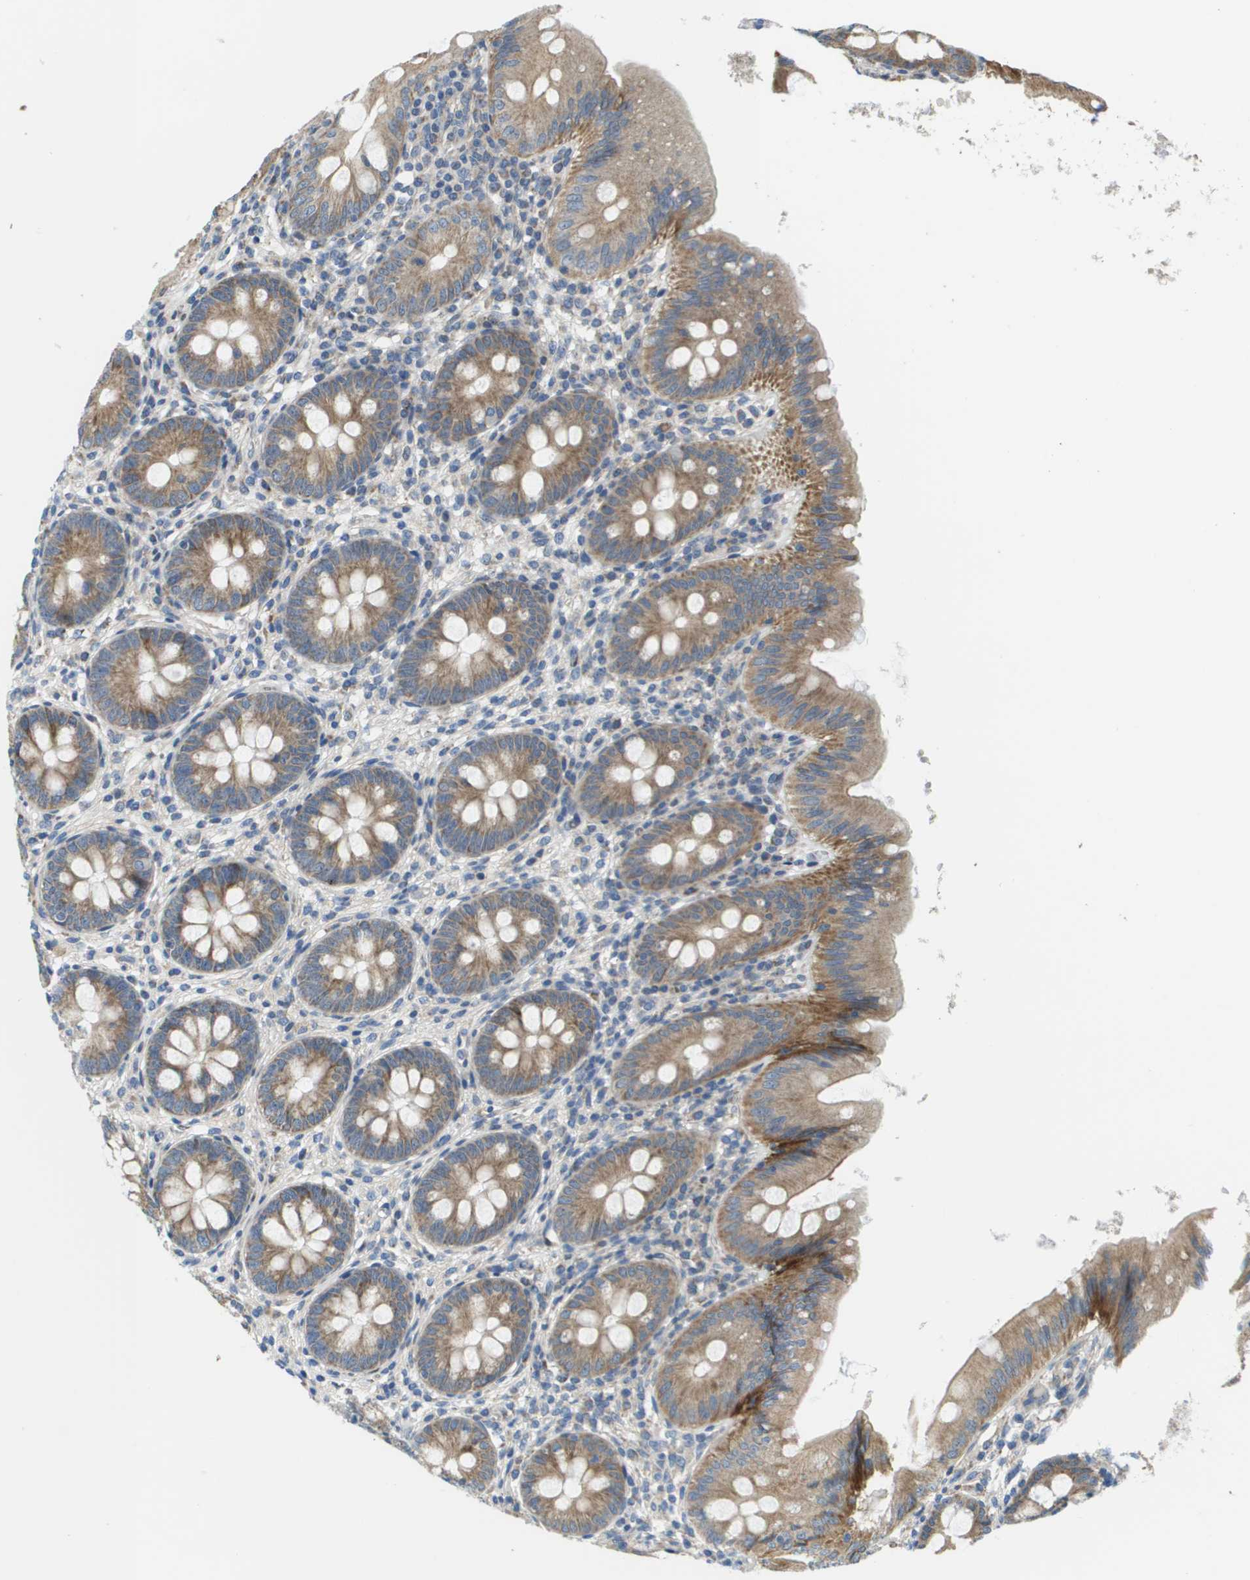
{"staining": {"intensity": "moderate", "quantity": "25%-75%", "location": "cytoplasmic/membranous"}, "tissue": "appendix", "cell_type": "Glandular cells", "image_type": "normal", "snomed": [{"axis": "morphology", "description": "Normal tissue, NOS"}, {"axis": "topography", "description": "Appendix"}], "caption": "A histopathology image showing moderate cytoplasmic/membranous staining in about 25%-75% of glandular cells in unremarkable appendix, as visualized by brown immunohistochemical staining.", "gene": "KRT23", "patient": {"sex": "male", "age": 56}}